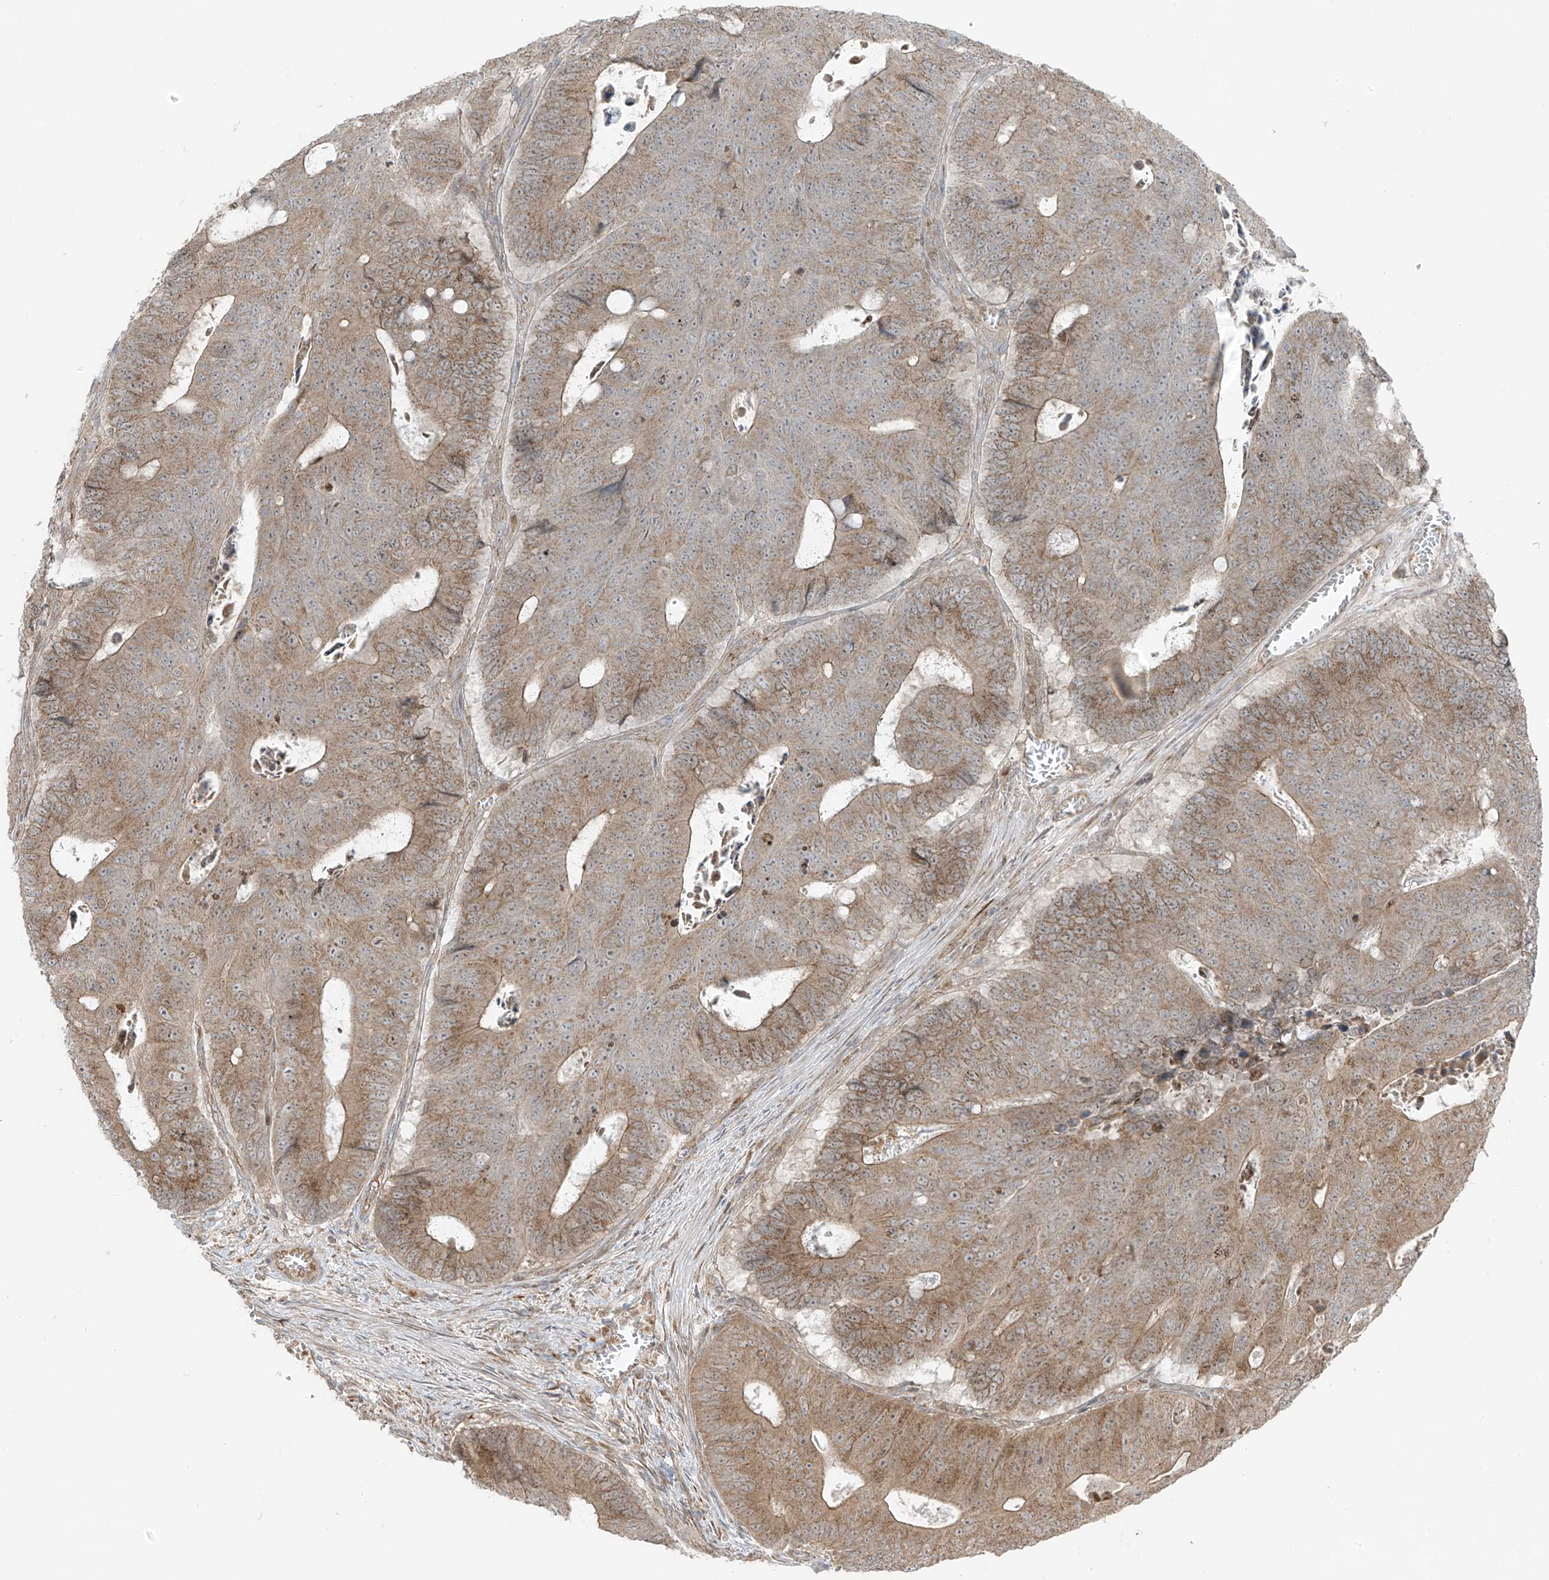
{"staining": {"intensity": "moderate", "quantity": ">75%", "location": "cytoplasmic/membranous"}, "tissue": "colorectal cancer", "cell_type": "Tumor cells", "image_type": "cancer", "snomed": [{"axis": "morphology", "description": "Adenocarcinoma, NOS"}, {"axis": "topography", "description": "Colon"}], "caption": "IHC (DAB (3,3'-diaminobenzidine)) staining of adenocarcinoma (colorectal) shows moderate cytoplasmic/membranous protein positivity in about >75% of tumor cells. The staining is performed using DAB (3,3'-diaminobenzidine) brown chromogen to label protein expression. The nuclei are counter-stained blue using hematoxylin.", "gene": "PDE11A", "patient": {"sex": "male", "age": 87}}